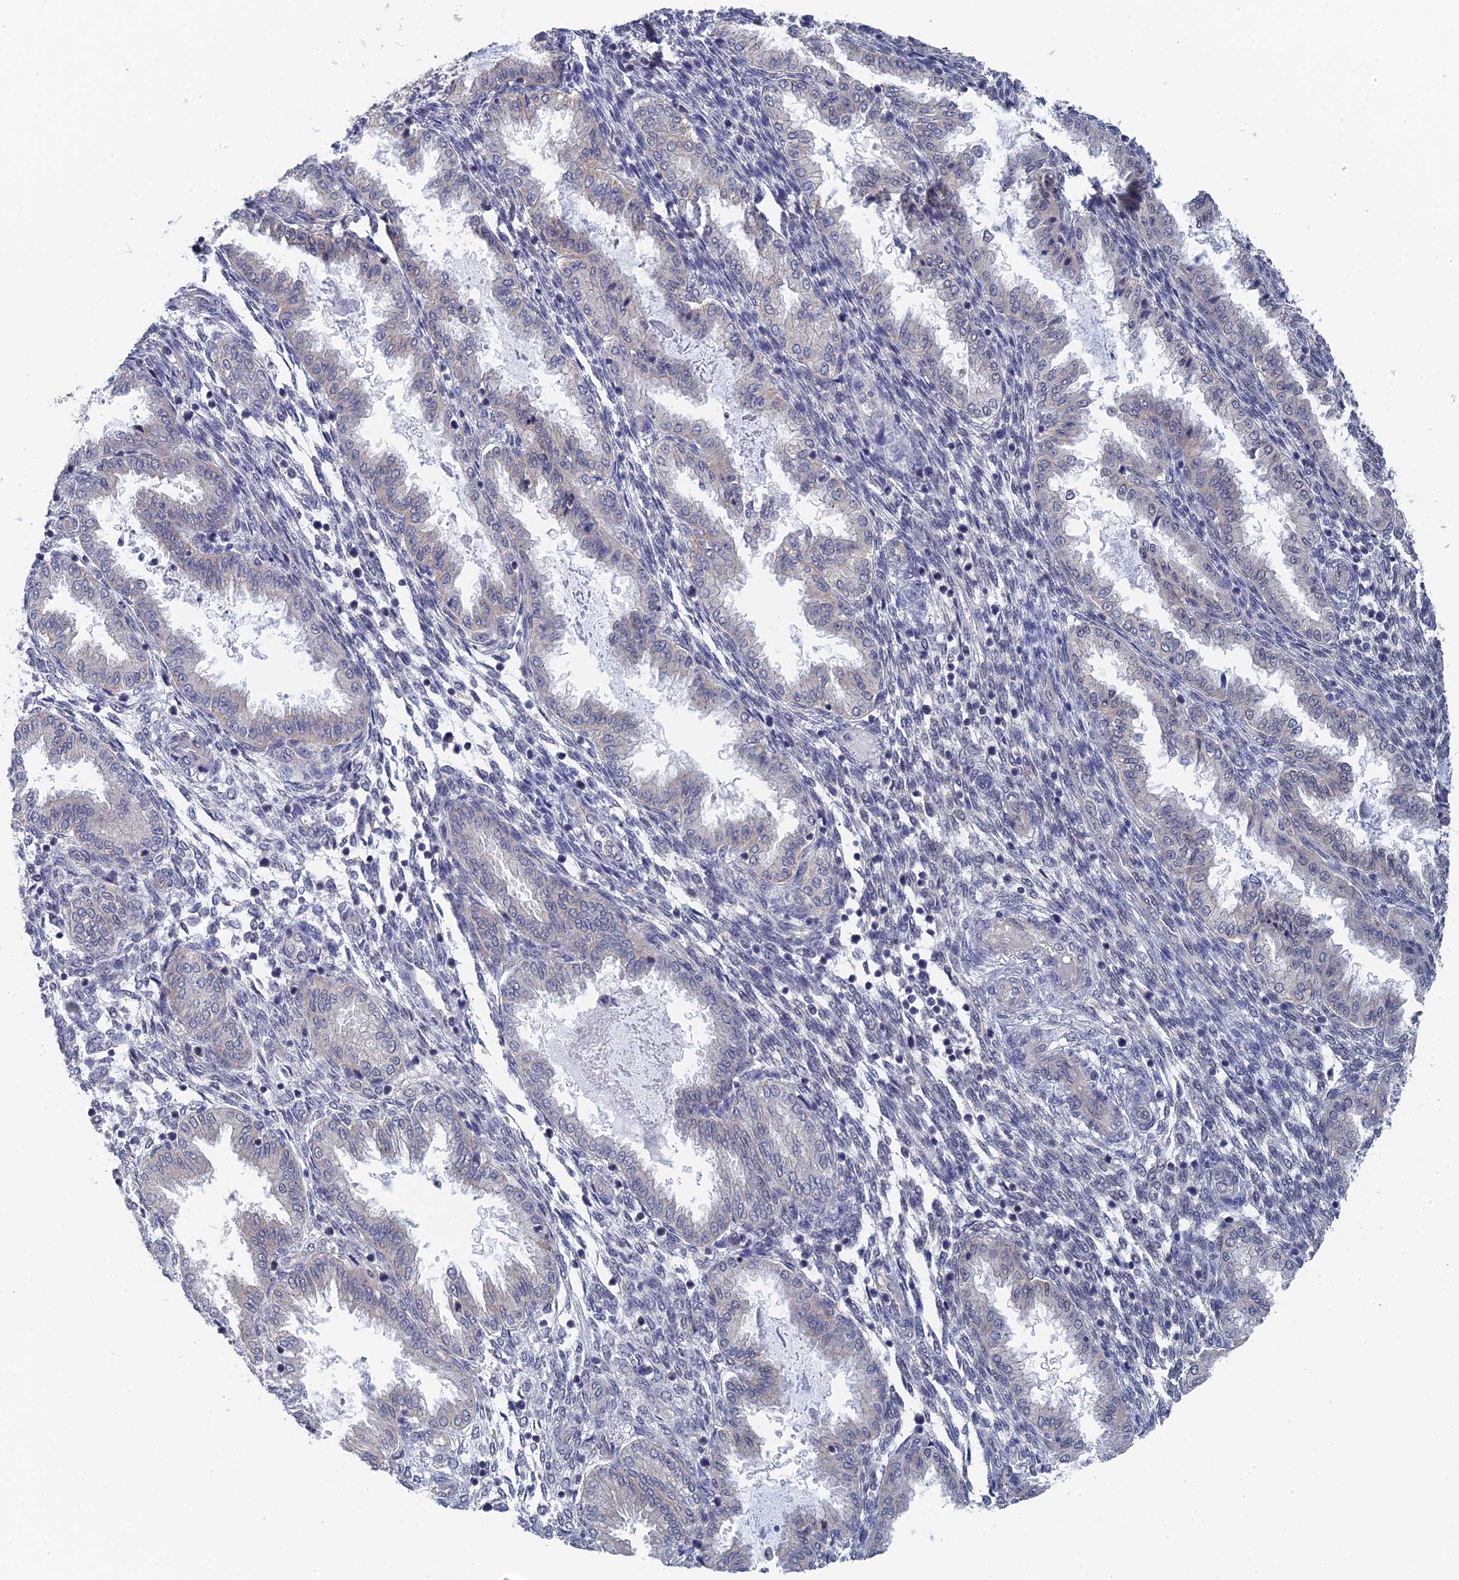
{"staining": {"intensity": "negative", "quantity": "none", "location": "none"}, "tissue": "endometrium", "cell_type": "Cells in endometrial stroma", "image_type": "normal", "snomed": [{"axis": "morphology", "description": "Normal tissue, NOS"}, {"axis": "topography", "description": "Endometrium"}], "caption": "IHC histopathology image of benign endometrium: endometrium stained with DAB exhibits no significant protein positivity in cells in endometrial stroma. The staining was performed using DAB (3,3'-diaminobenzidine) to visualize the protein expression in brown, while the nuclei were stained in blue with hematoxylin (Magnification: 20x).", "gene": "TSSC4", "patient": {"sex": "female", "age": 33}}